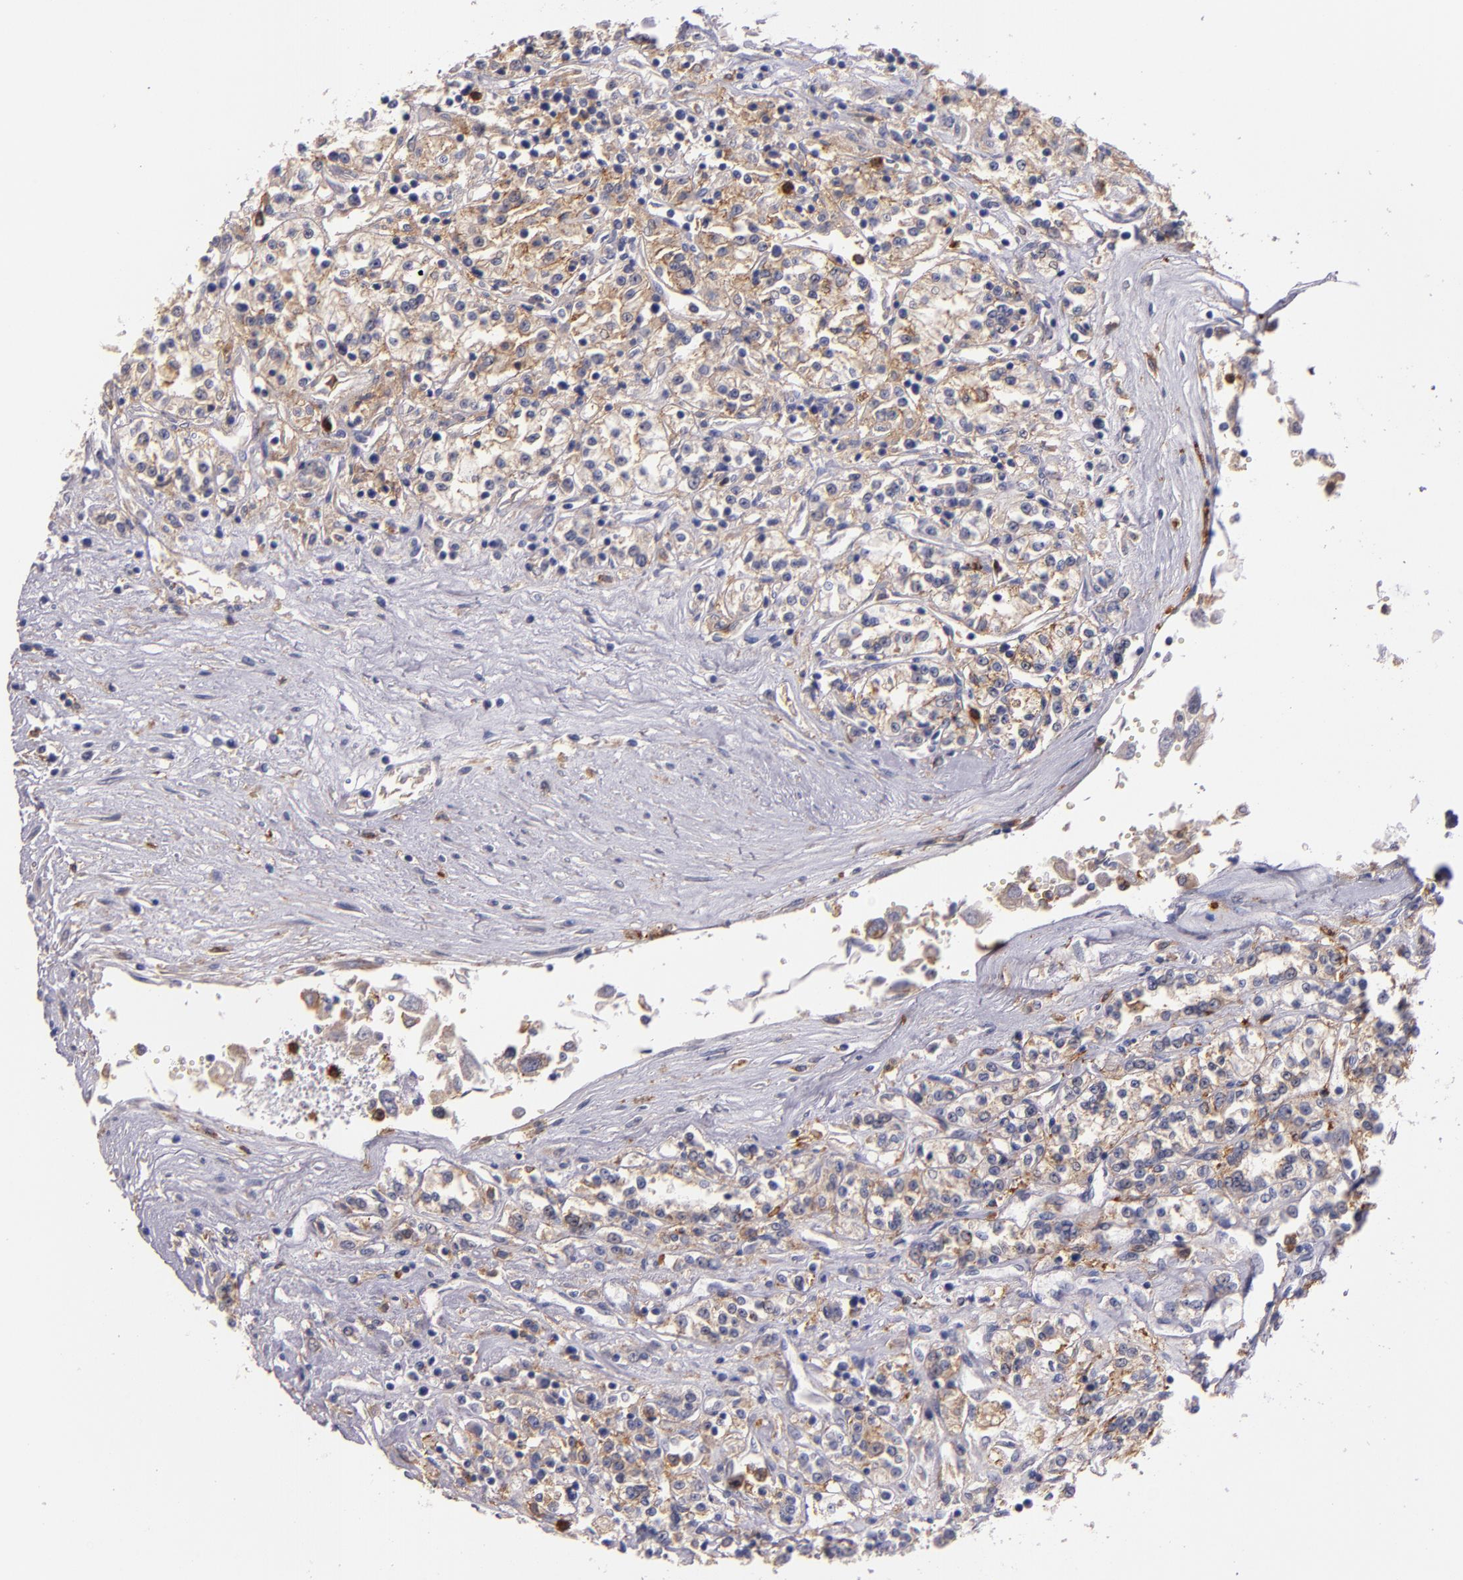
{"staining": {"intensity": "weak", "quantity": "25%-75%", "location": "cytoplasmic/membranous"}, "tissue": "renal cancer", "cell_type": "Tumor cells", "image_type": "cancer", "snomed": [{"axis": "morphology", "description": "Adenocarcinoma, NOS"}, {"axis": "topography", "description": "Kidney"}], "caption": "Protein staining displays weak cytoplasmic/membranous expression in approximately 25%-75% of tumor cells in renal adenocarcinoma.", "gene": "C5AR1", "patient": {"sex": "female", "age": 76}}